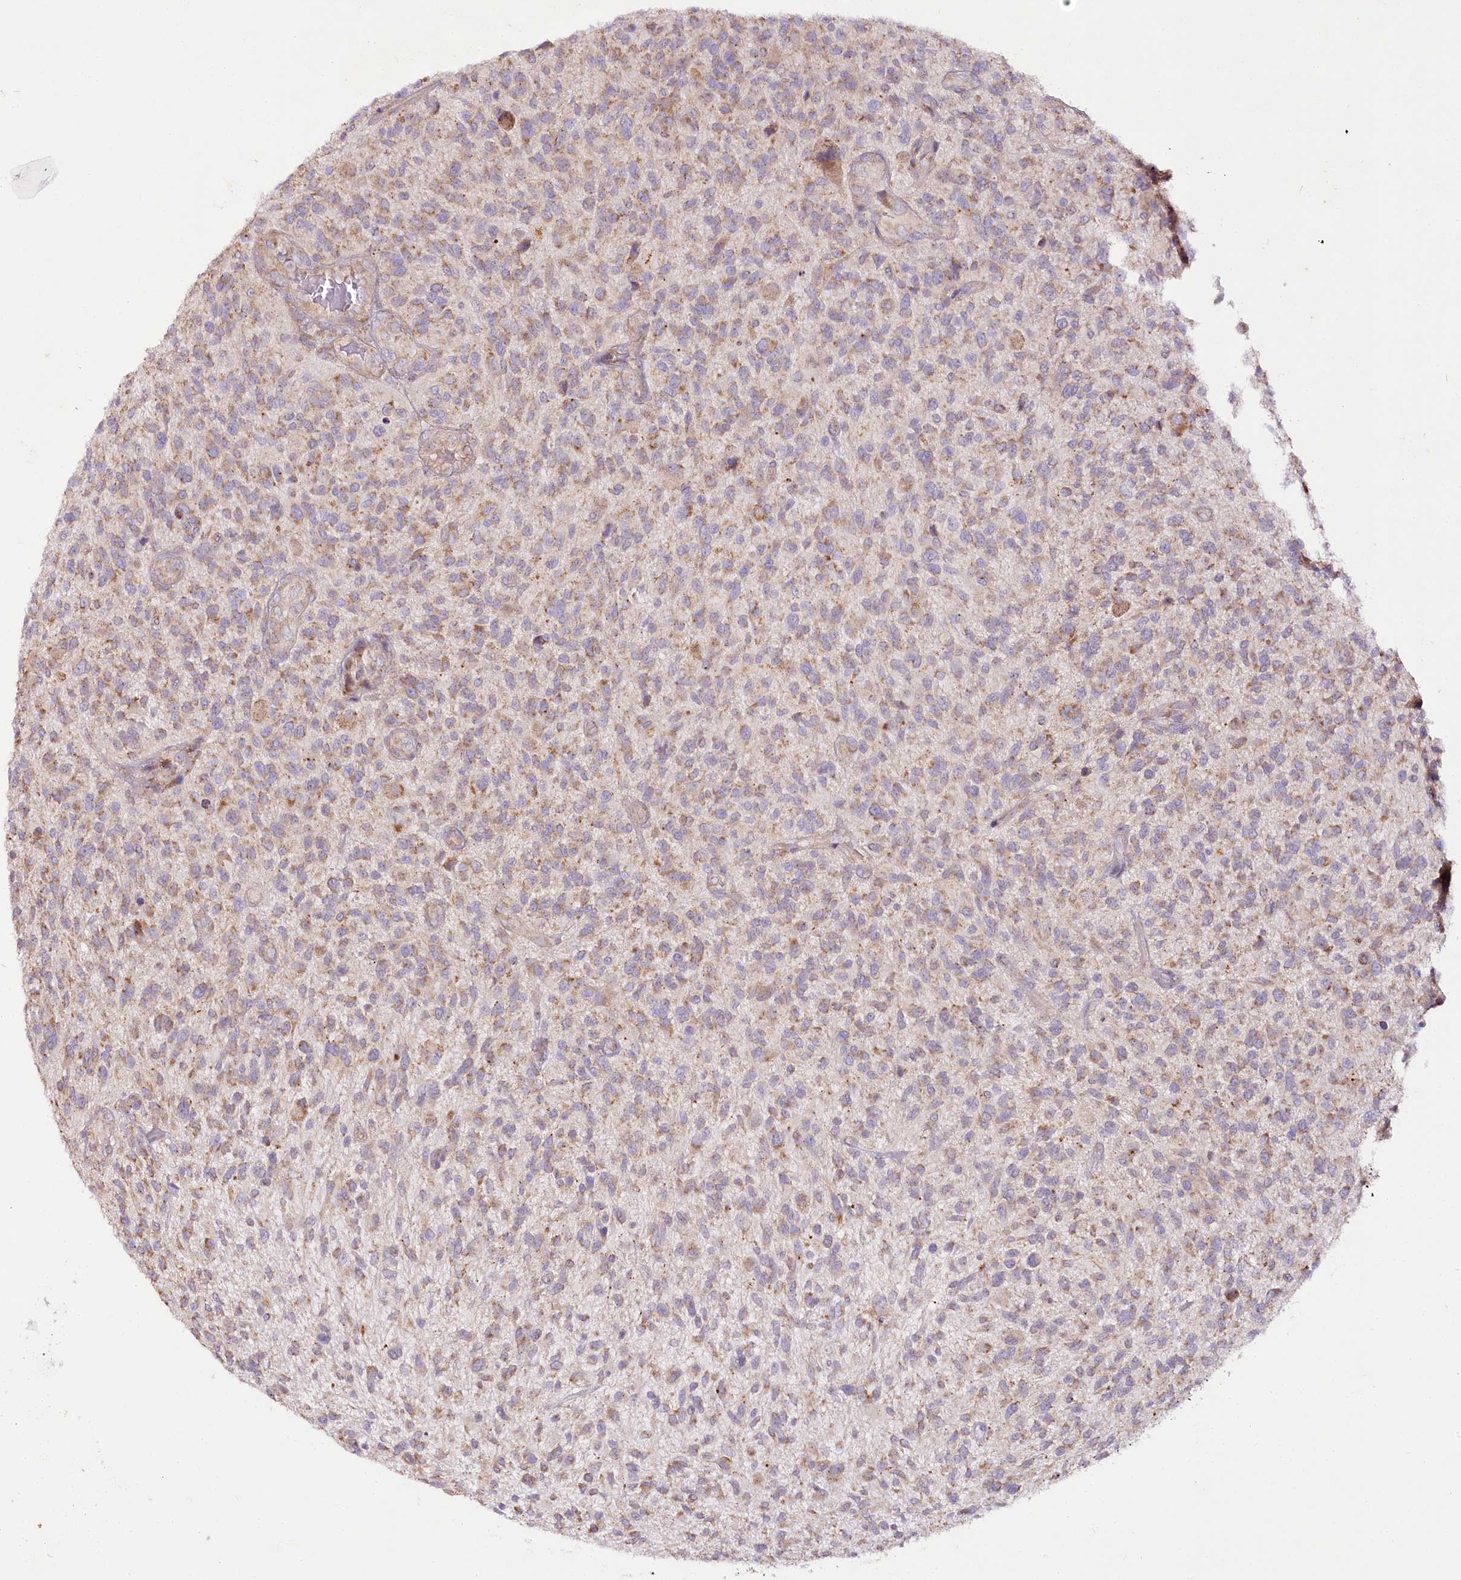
{"staining": {"intensity": "moderate", "quantity": ">75%", "location": "cytoplasmic/membranous"}, "tissue": "glioma", "cell_type": "Tumor cells", "image_type": "cancer", "snomed": [{"axis": "morphology", "description": "Glioma, malignant, High grade"}, {"axis": "topography", "description": "Brain"}], "caption": "Moderate cytoplasmic/membranous expression for a protein is appreciated in about >75% of tumor cells of high-grade glioma (malignant) using IHC.", "gene": "ACOX2", "patient": {"sex": "male", "age": 47}}